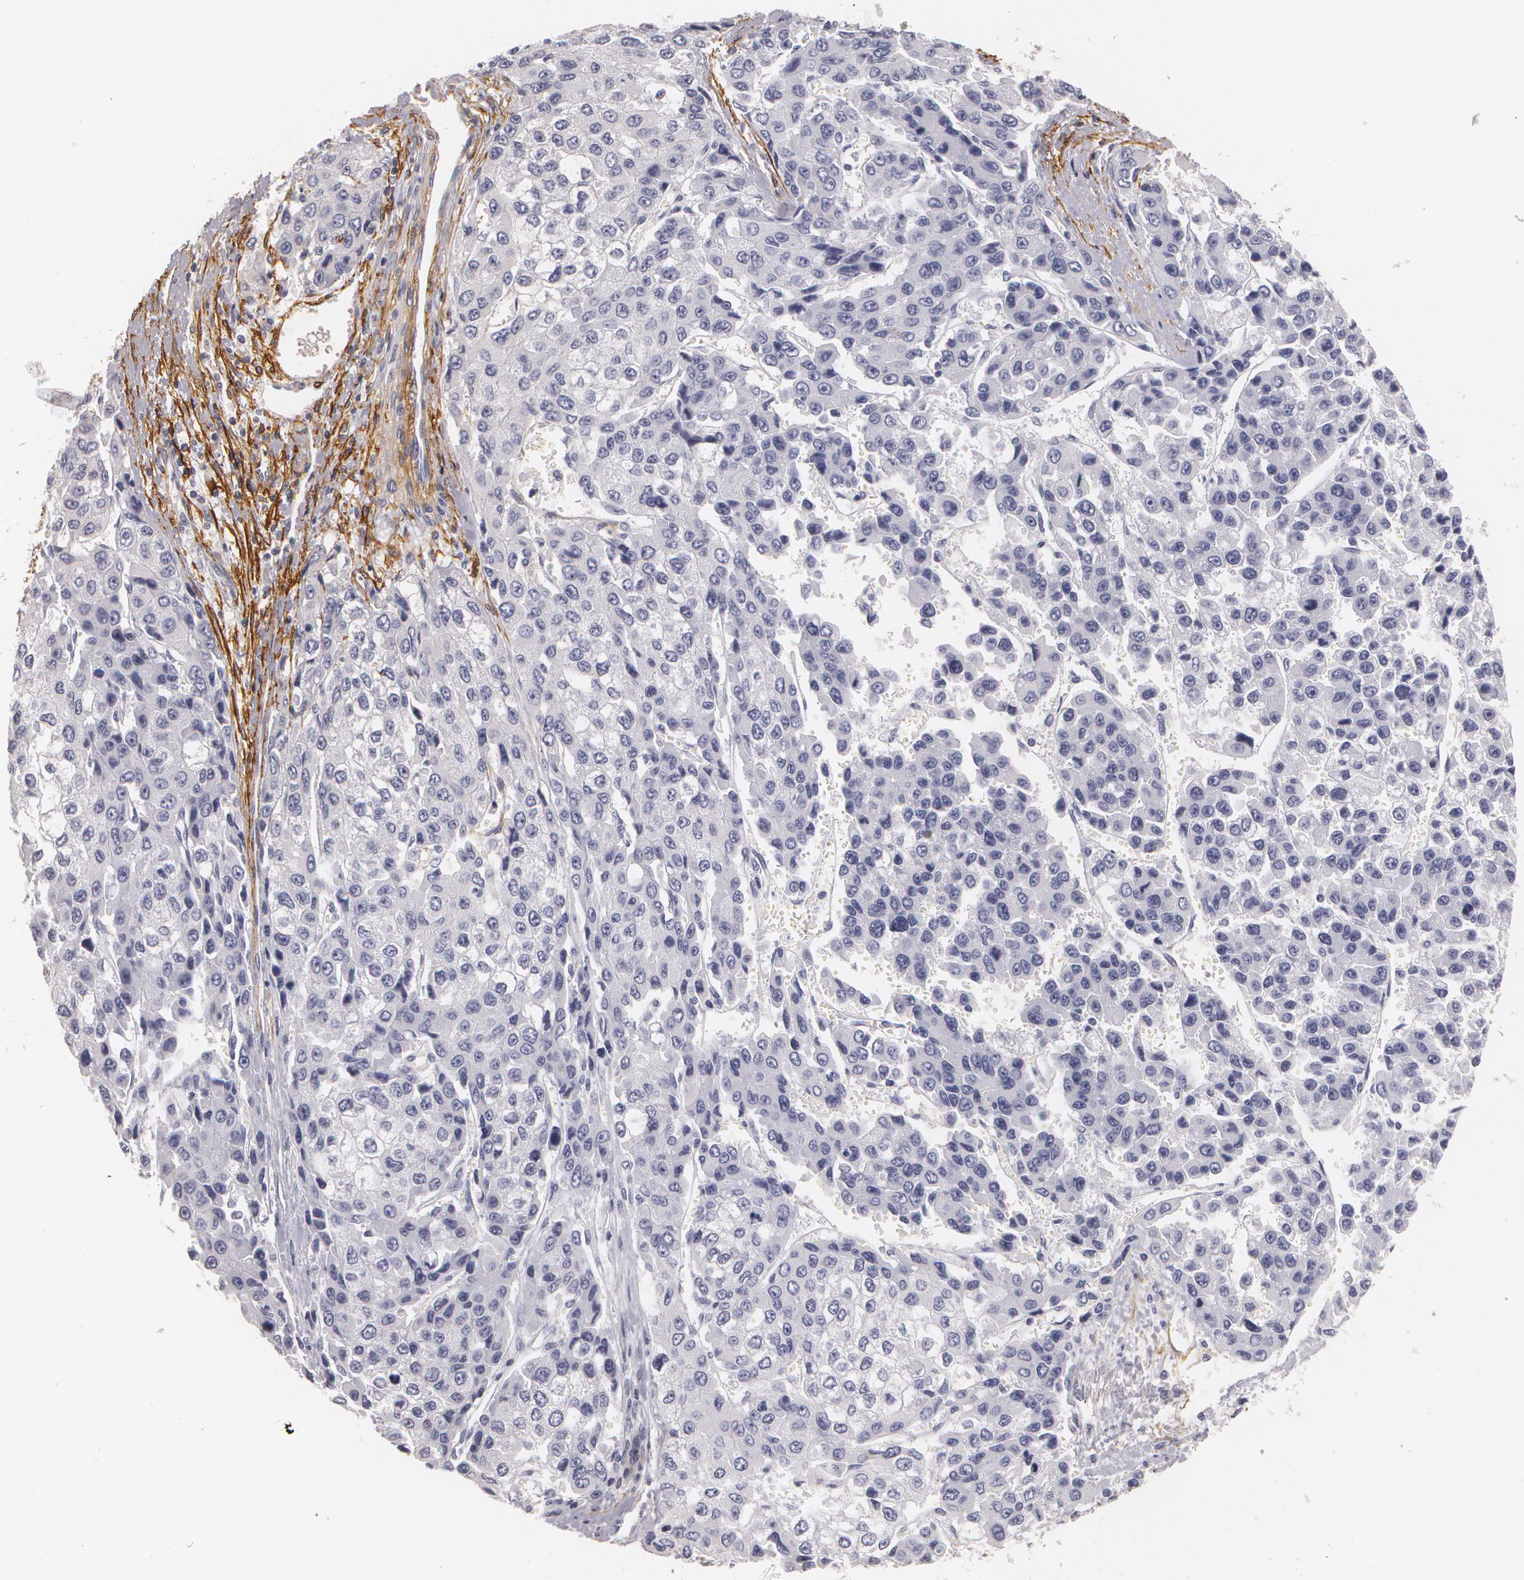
{"staining": {"intensity": "negative", "quantity": "none", "location": "none"}, "tissue": "liver cancer", "cell_type": "Tumor cells", "image_type": "cancer", "snomed": [{"axis": "morphology", "description": "Carcinoma, Hepatocellular, NOS"}, {"axis": "topography", "description": "Liver"}], "caption": "Immunohistochemistry (IHC) of liver cancer shows no positivity in tumor cells.", "gene": "NGFR", "patient": {"sex": "female", "age": 66}}